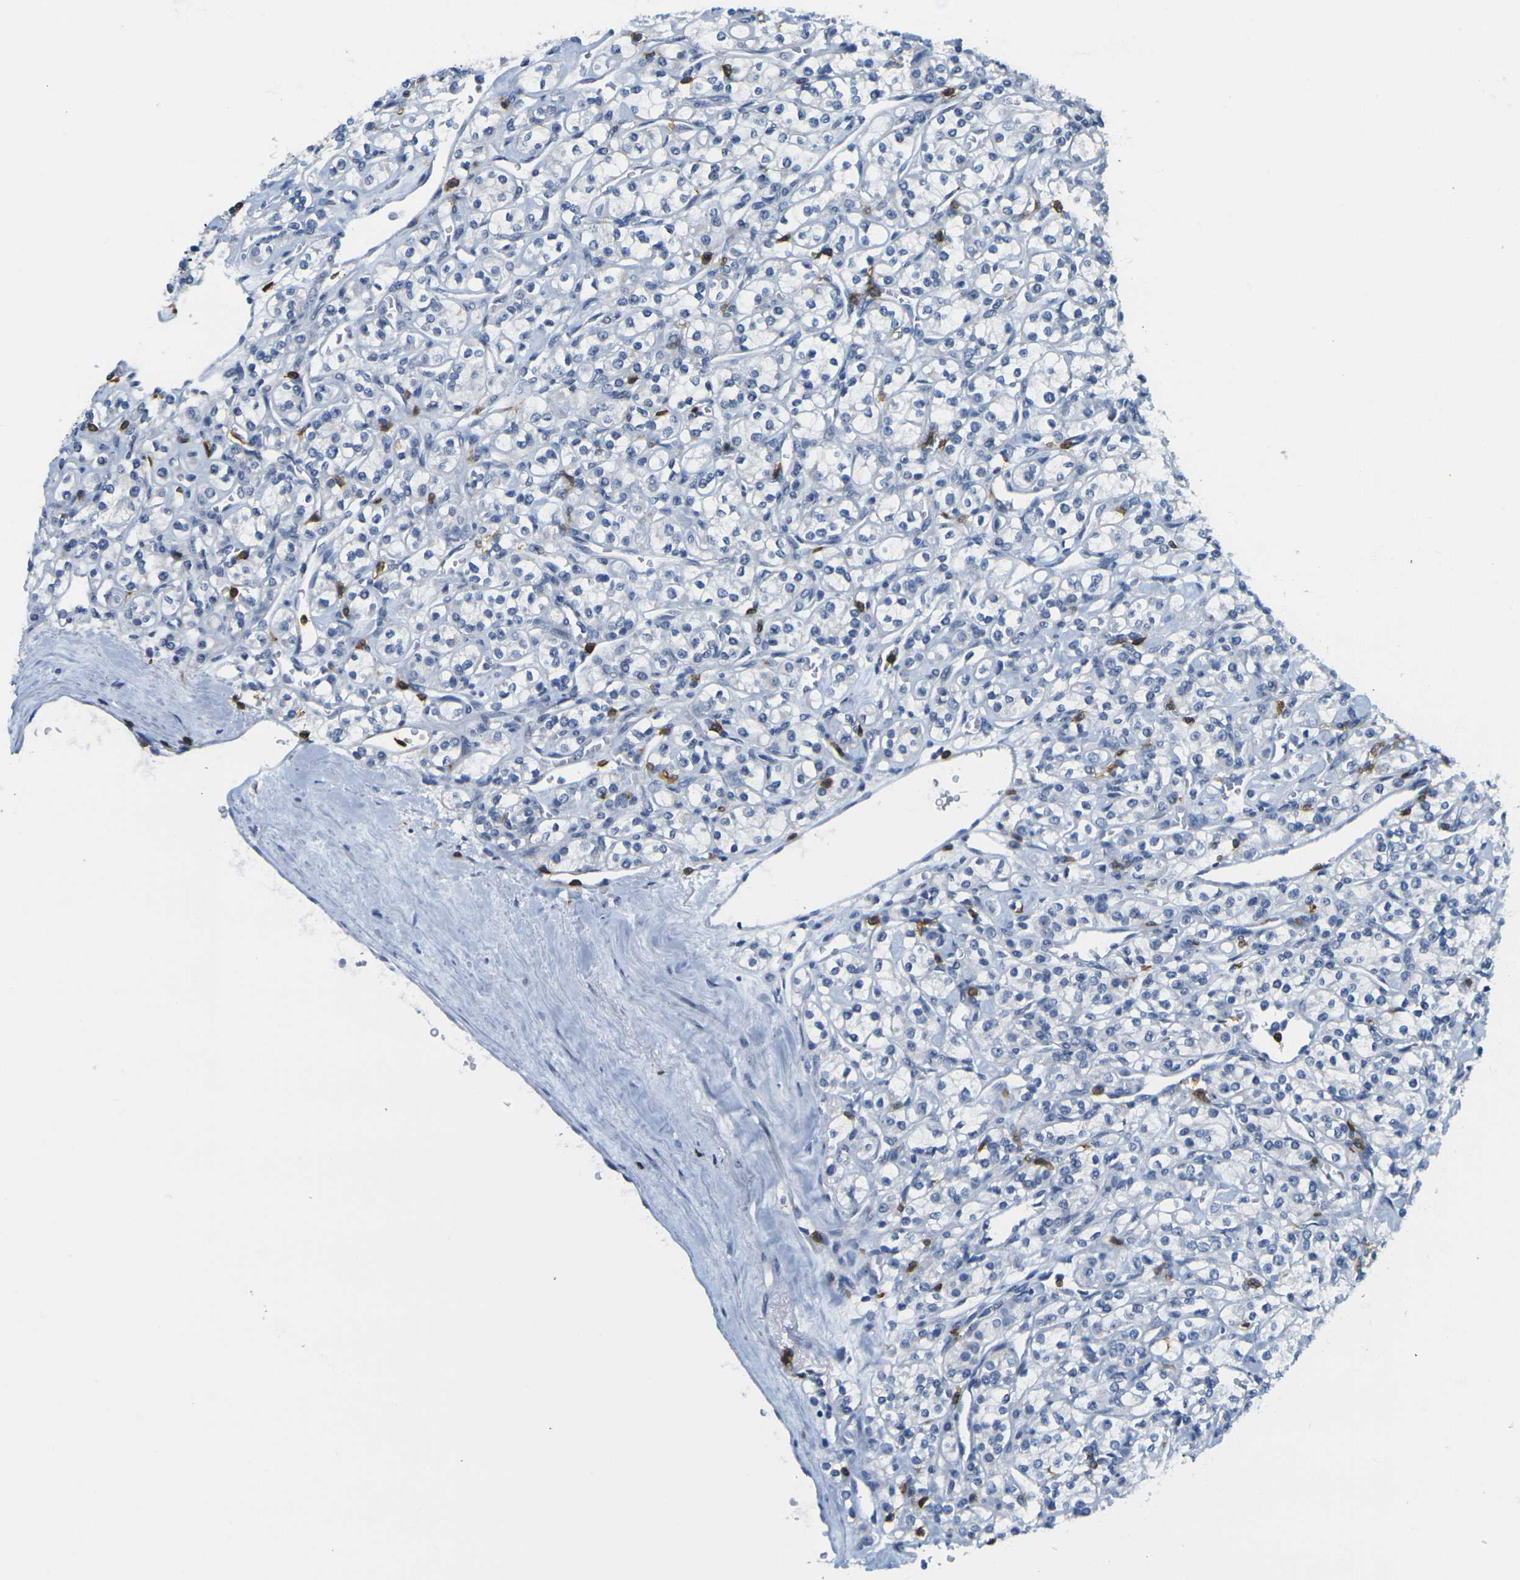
{"staining": {"intensity": "negative", "quantity": "none", "location": "none"}, "tissue": "renal cancer", "cell_type": "Tumor cells", "image_type": "cancer", "snomed": [{"axis": "morphology", "description": "Adenocarcinoma, NOS"}, {"axis": "topography", "description": "Kidney"}], "caption": "Renal cancer (adenocarcinoma) was stained to show a protein in brown. There is no significant positivity in tumor cells. (DAB (3,3'-diaminobenzidine) immunohistochemistry, high magnification).", "gene": "CD3D", "patient": {"sex": "male", "age": 77}}